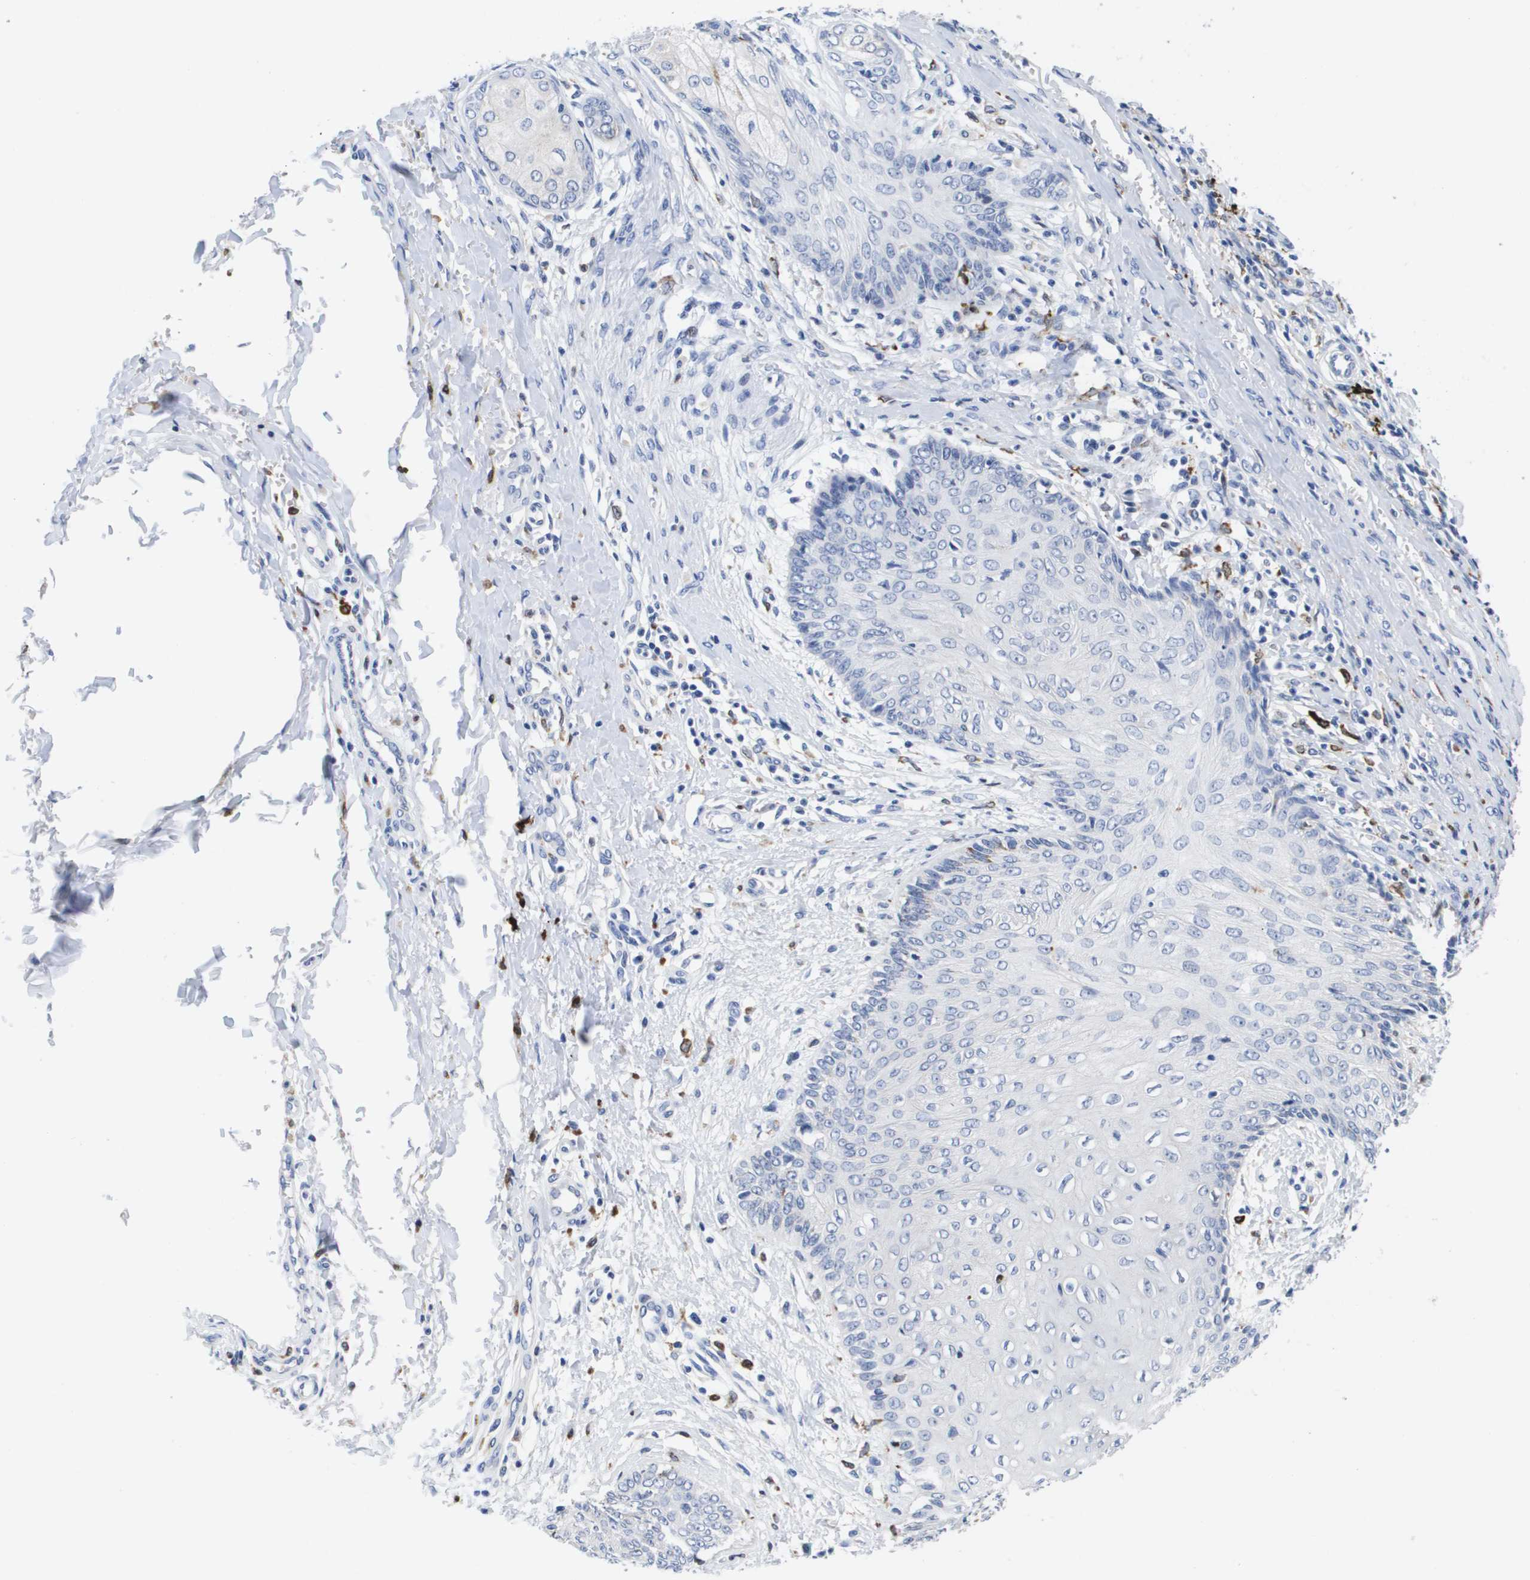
{"staining": {"intensity": "negative", "quantity": "none", "location": "none"}, "tissue": "skin cancer", "cell_type": "Tumor cells", "image_type": "cancer", "snomed": [{"axis": "morphology", "description": "Basal cell carcinoma"}, {"axis": "topography", "description": "Skin"}], "caption": "An image of human skin basal cell carcinoma is negative for staining in tumor cells.", "gene": "HMOX1", "patient": {"sex": "female", "age": 64}}